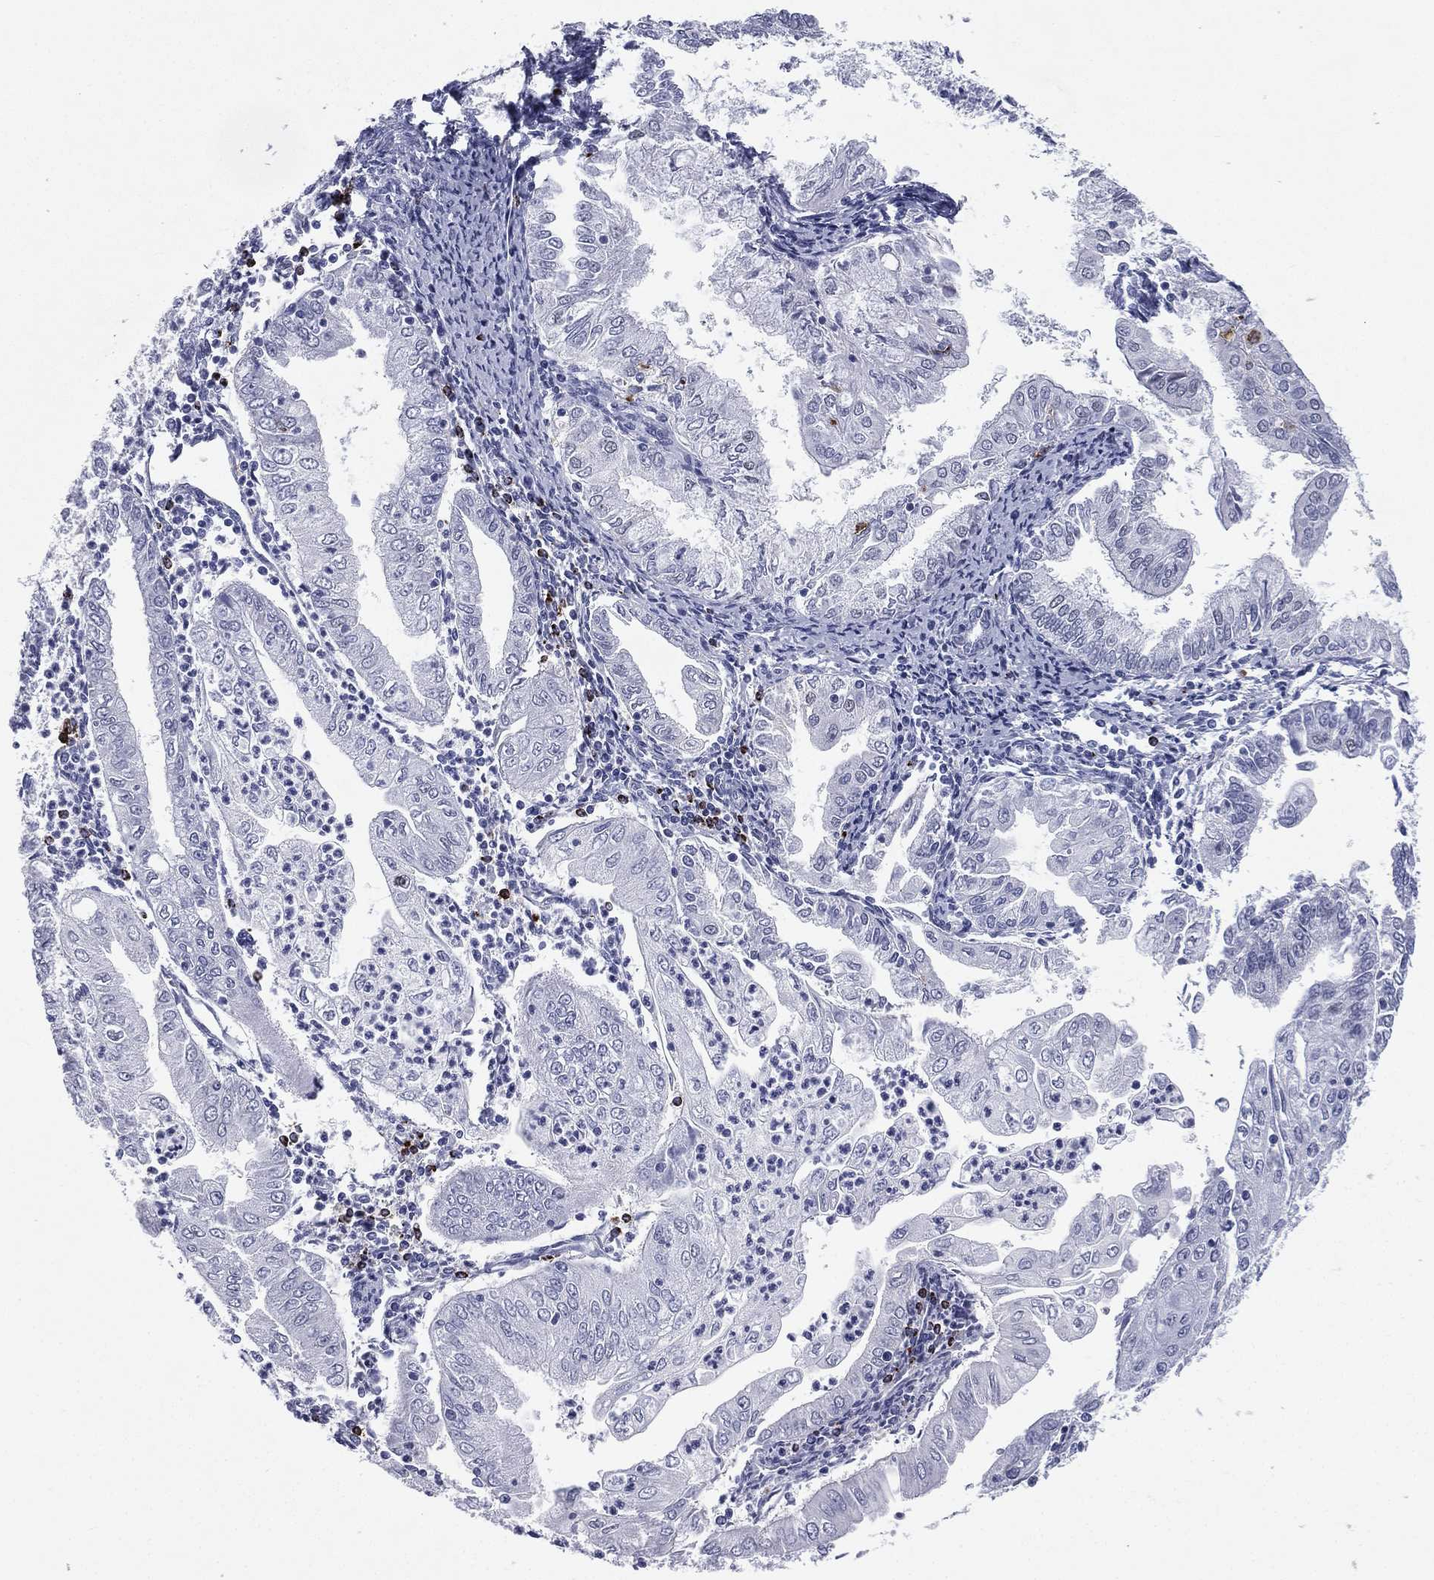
{"staining": {"intensity": "negative", "quantity": "none", "location": "none"}, "tissue": "endometrial cancer", "cell_type": "Tumor cells", "image_type": "cancer", "snomed": [{"axis": "morphology", "description": "Adenocarcinoma, NOS"}, {"axis": "topography", "description": "Endometrium"}], "caption": "High power microscopy histopathology image of an IHC histopathology image of adenocarcinoma (endometrial), revealing no significant expression in tumor cells.", "gene": "HLA-DOA", "patient": {"sex": "female", "age": 56}}